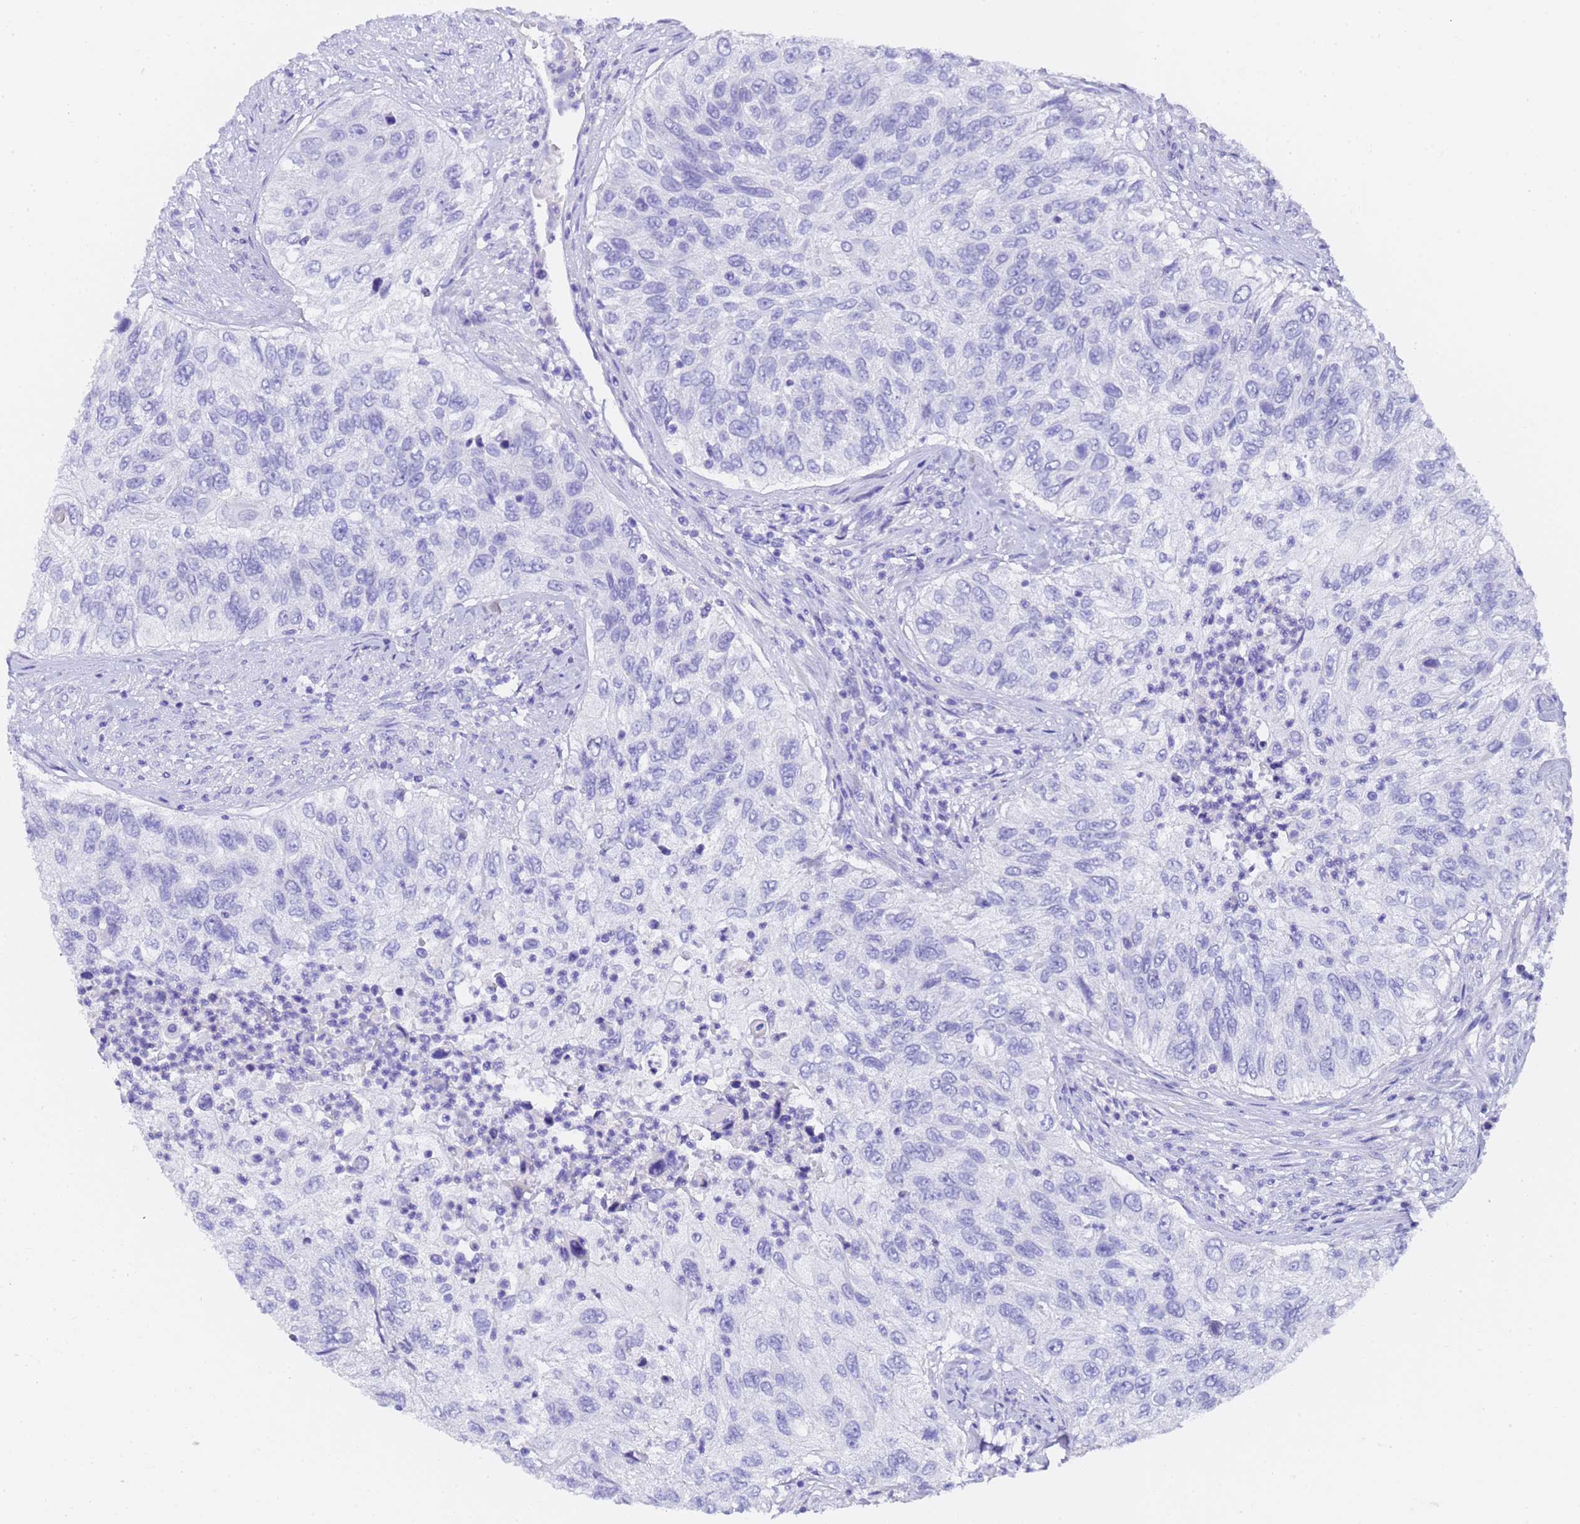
{"staining": {"intensity": "negative", "quantity": "none", "location": "none"}, "tissue": "urothelial cancer", "cell_type": "Tumor cells", "image_type": "cancer", "snomed": [{"axis": "morphology", "description": "Urothelial carcinoma, High grade"}, {"axis": "topography", "description": "Urinary bladder"}], "caption": "This is an IHC image of human urothelial cancer. There is no positivity in tumor cells.", "gene": "GABRA1", "patient": {"sex": "female", "age": 60}}